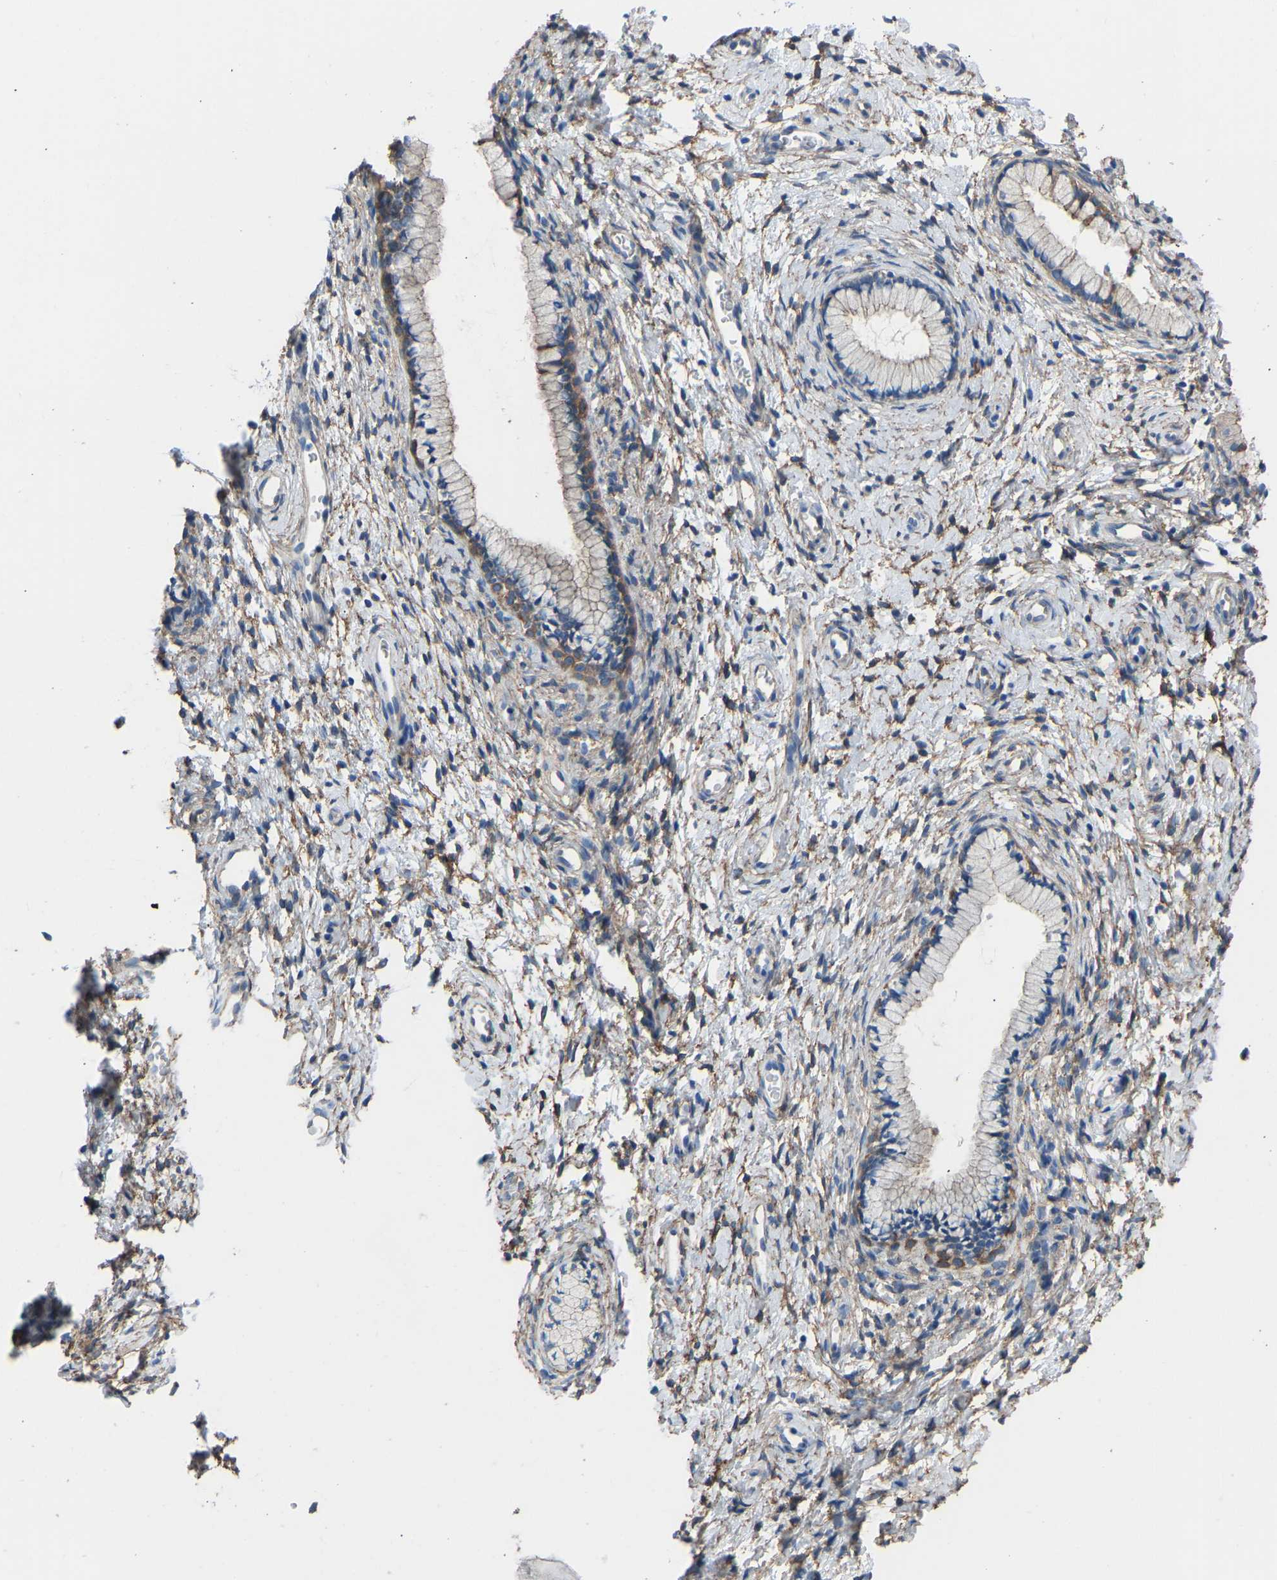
{"staining": {"intensity": "moderate", "quantity": "25%-75%", "location": "cytoplasmic/membranous"}, "tissue": "cervix", "cell_type": "Glandular cells", "image_type": "normal", "snomed": [{"axis": "morphology", "description": "Normal tissue, NOS"}, {"axis": "topography", "description": "Cervix"}], "caption": "A micrograph of cervix stained for a protein shows moderate cytoplasmic/membranous brown staining in glandular cells. Using DAB (3,3'-diaminobenzidine) (brown) and hematoxylin (blue) stains, captured at high magnification using brightfield microscopy.", "gene": "MYH10", "patient": {"sex": "female", "age": 72}}